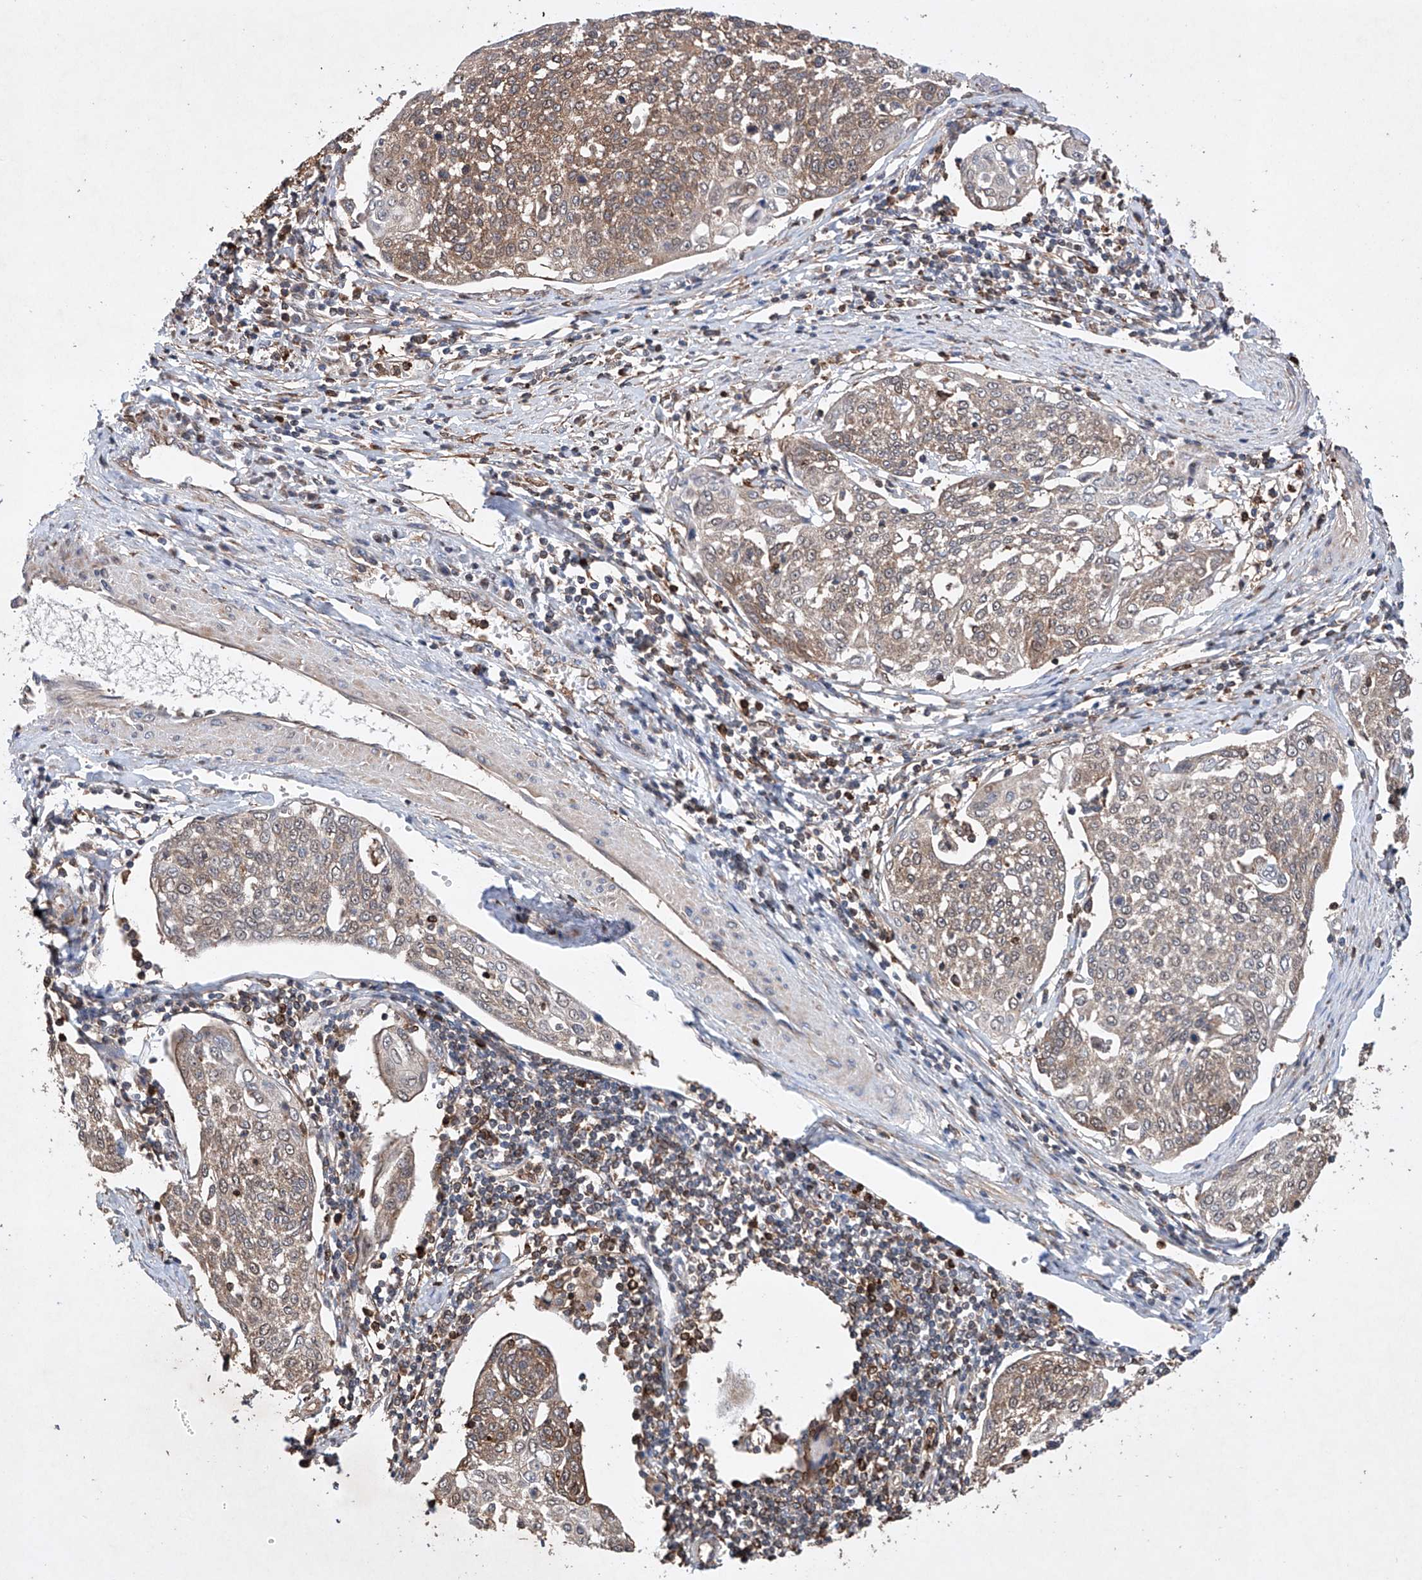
{"staining": {"intensity": "moderate", "quantity": ">75%", "location": "cytoplasmic/membranous"}, "tissue": "cervical cancer", "cell_type": "Tumor cells", "image_type": "cancer", "snomed": [{"axis": "morphology", "description": "Squamous cell carcinoma, NOS"}, {"axis": "topography", "description": "Cervix"}], "caption": "The micrograph demonstrates immunohistochemical staining of squamous cell carcinoma (cervical). There is moderate cytoplasmic/membranous positivity is identified in about >75% of tumor cells. Nuclei are stained in blue.", "gene": "TIMM23", "patient": {"sex": "female", "age": 34}}